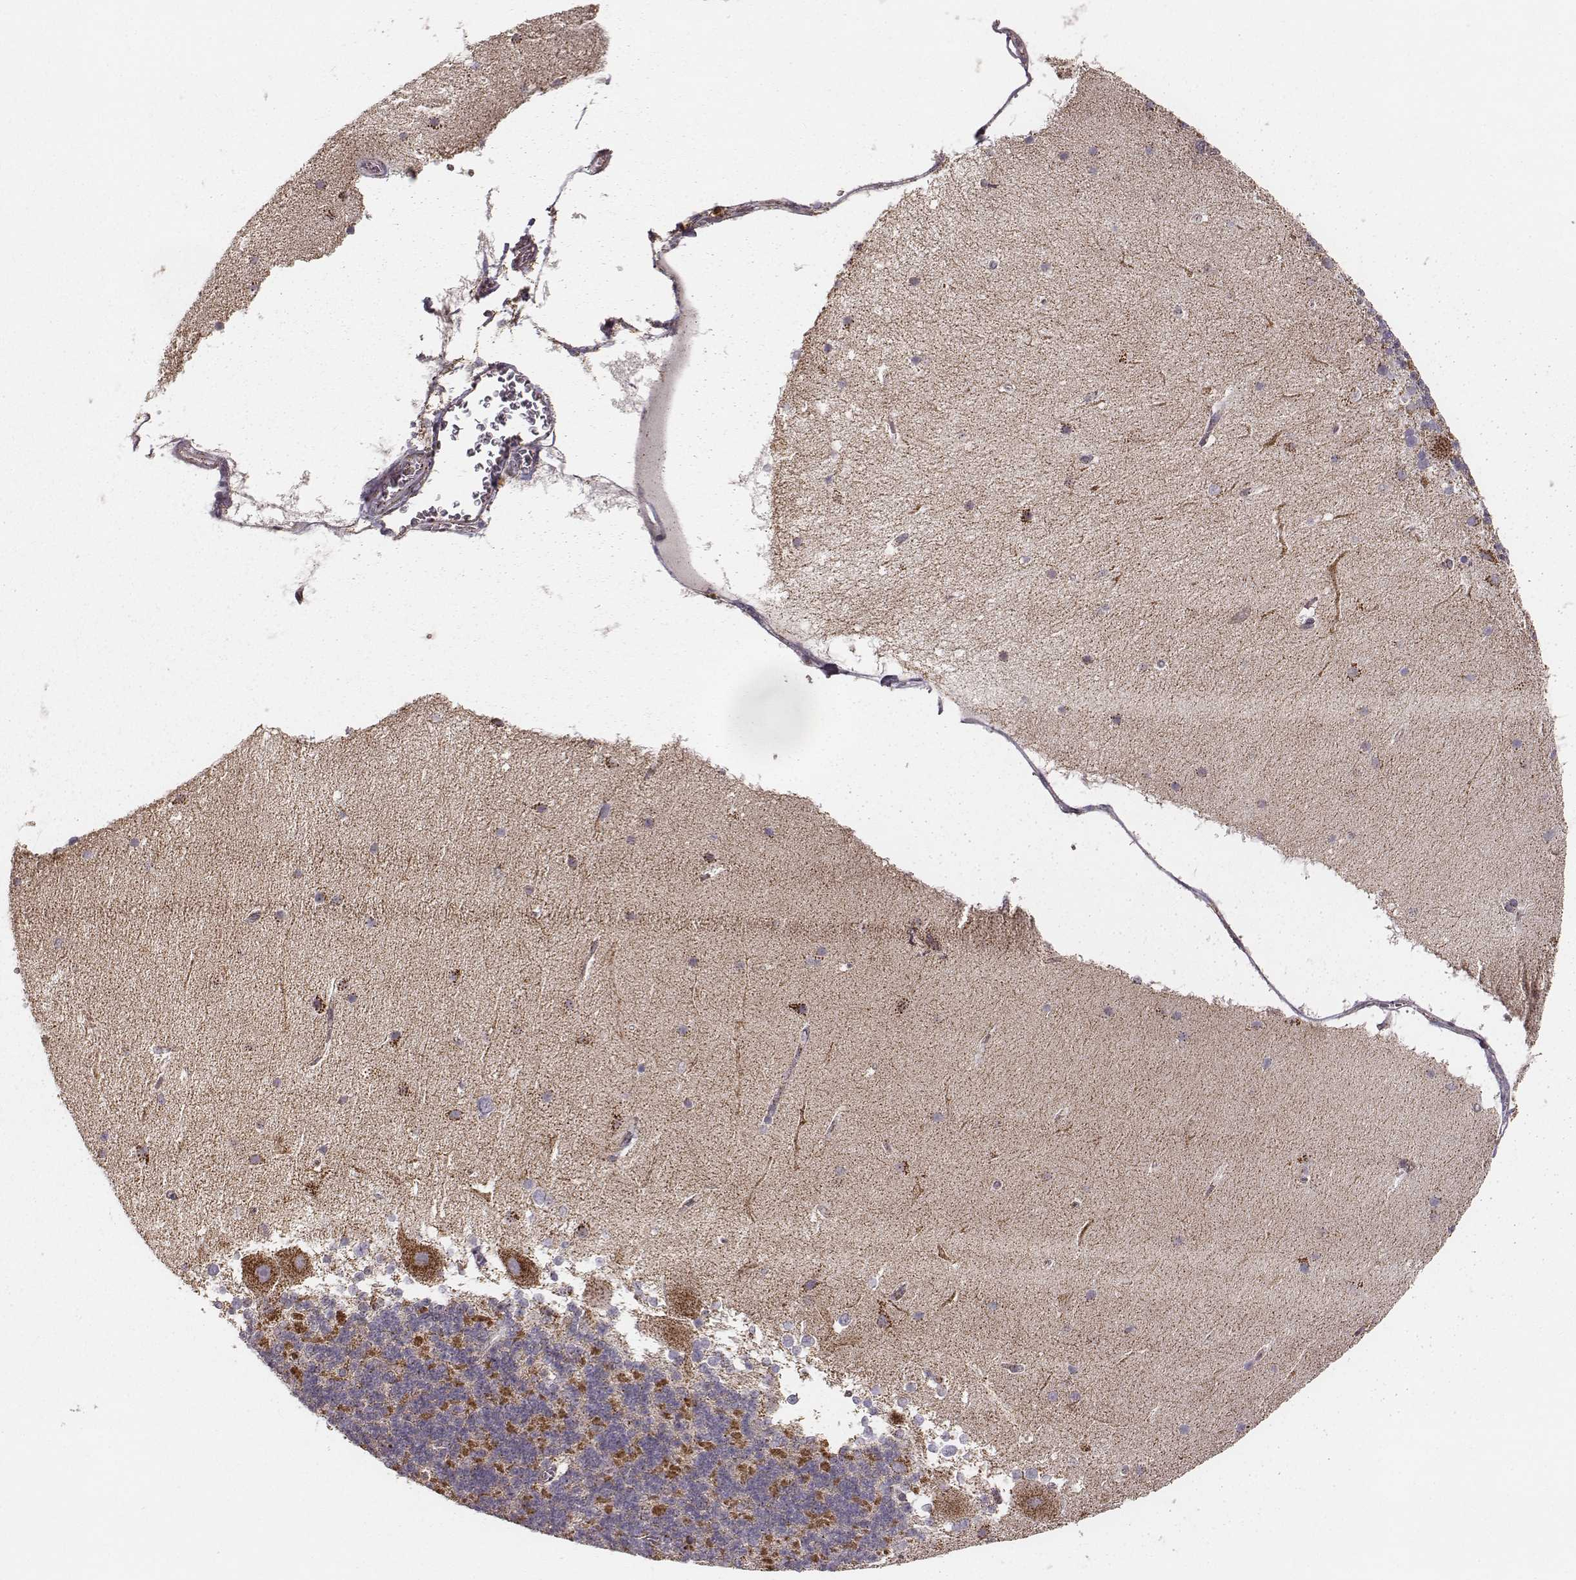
{"staining": {"intensity": "moderate", "quantity": "<25%", "location": "cytoplasmic/membranous"}, "tissue": "cerebellum", "cell_type": "Cells in granular layer", "image_type": "normal", "snomed": [{"axis": "morphology", "description": "Normal tissue, NOS"}, {"axis": "topography", "description": "Cerebellum"}], "caption": "Immunohistochemistry of benign human cerebellum displays low levels of moderate cytoplasmic/membranous positivity in about <25% of cells in granular layer. The staining was performed using DAB (3,3'-diaminobenzidine) to visualize the protein expression in brown, while the nuclei were stained in blue with hematoxylin (Magnification: 20x).", "gene": "TUFM", "patient": {"sex": "female", "age": 19}}